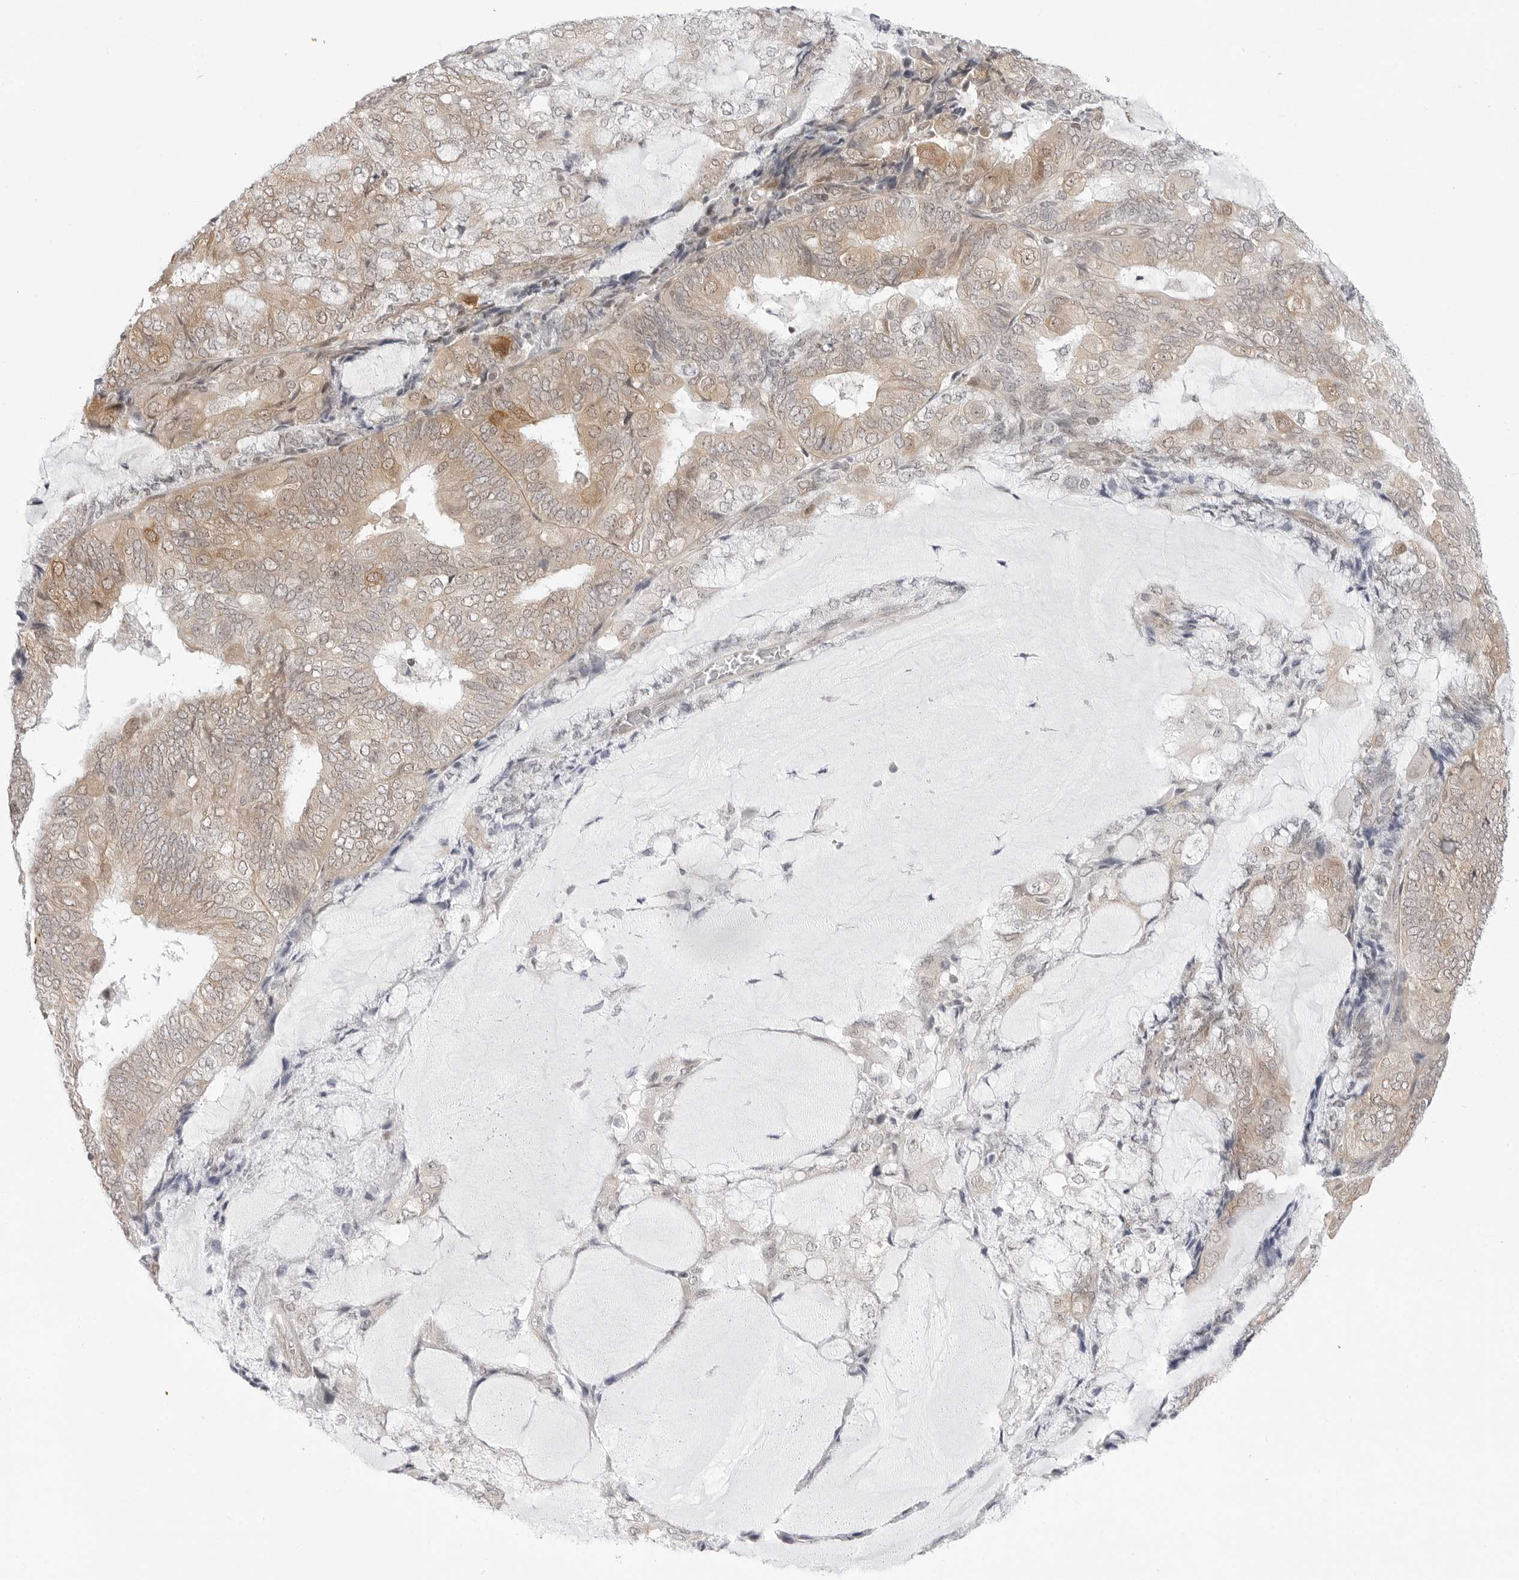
{"staining": {"intensity": "weak", "quantity": "25%-75%", "location": "cytoplasmic/membranous"}, "tissue": "endometrial cancer", "cell_type": "Tumor cells", "image_type": "cancer", "snomed": [{"axis": "morphology", "description": "Adenocarcinoma, NOS"}, {"axis": "topography", "description": "Endometrium"}], "caption": "The image reveals a brown stain indicating the presence of a protein in the cytoplasmic/membranous of tumor cells in endometrial adenocarcinoma.", "gene": "PPP2R5C", "patient": {"sex": "female", "age": 81}}